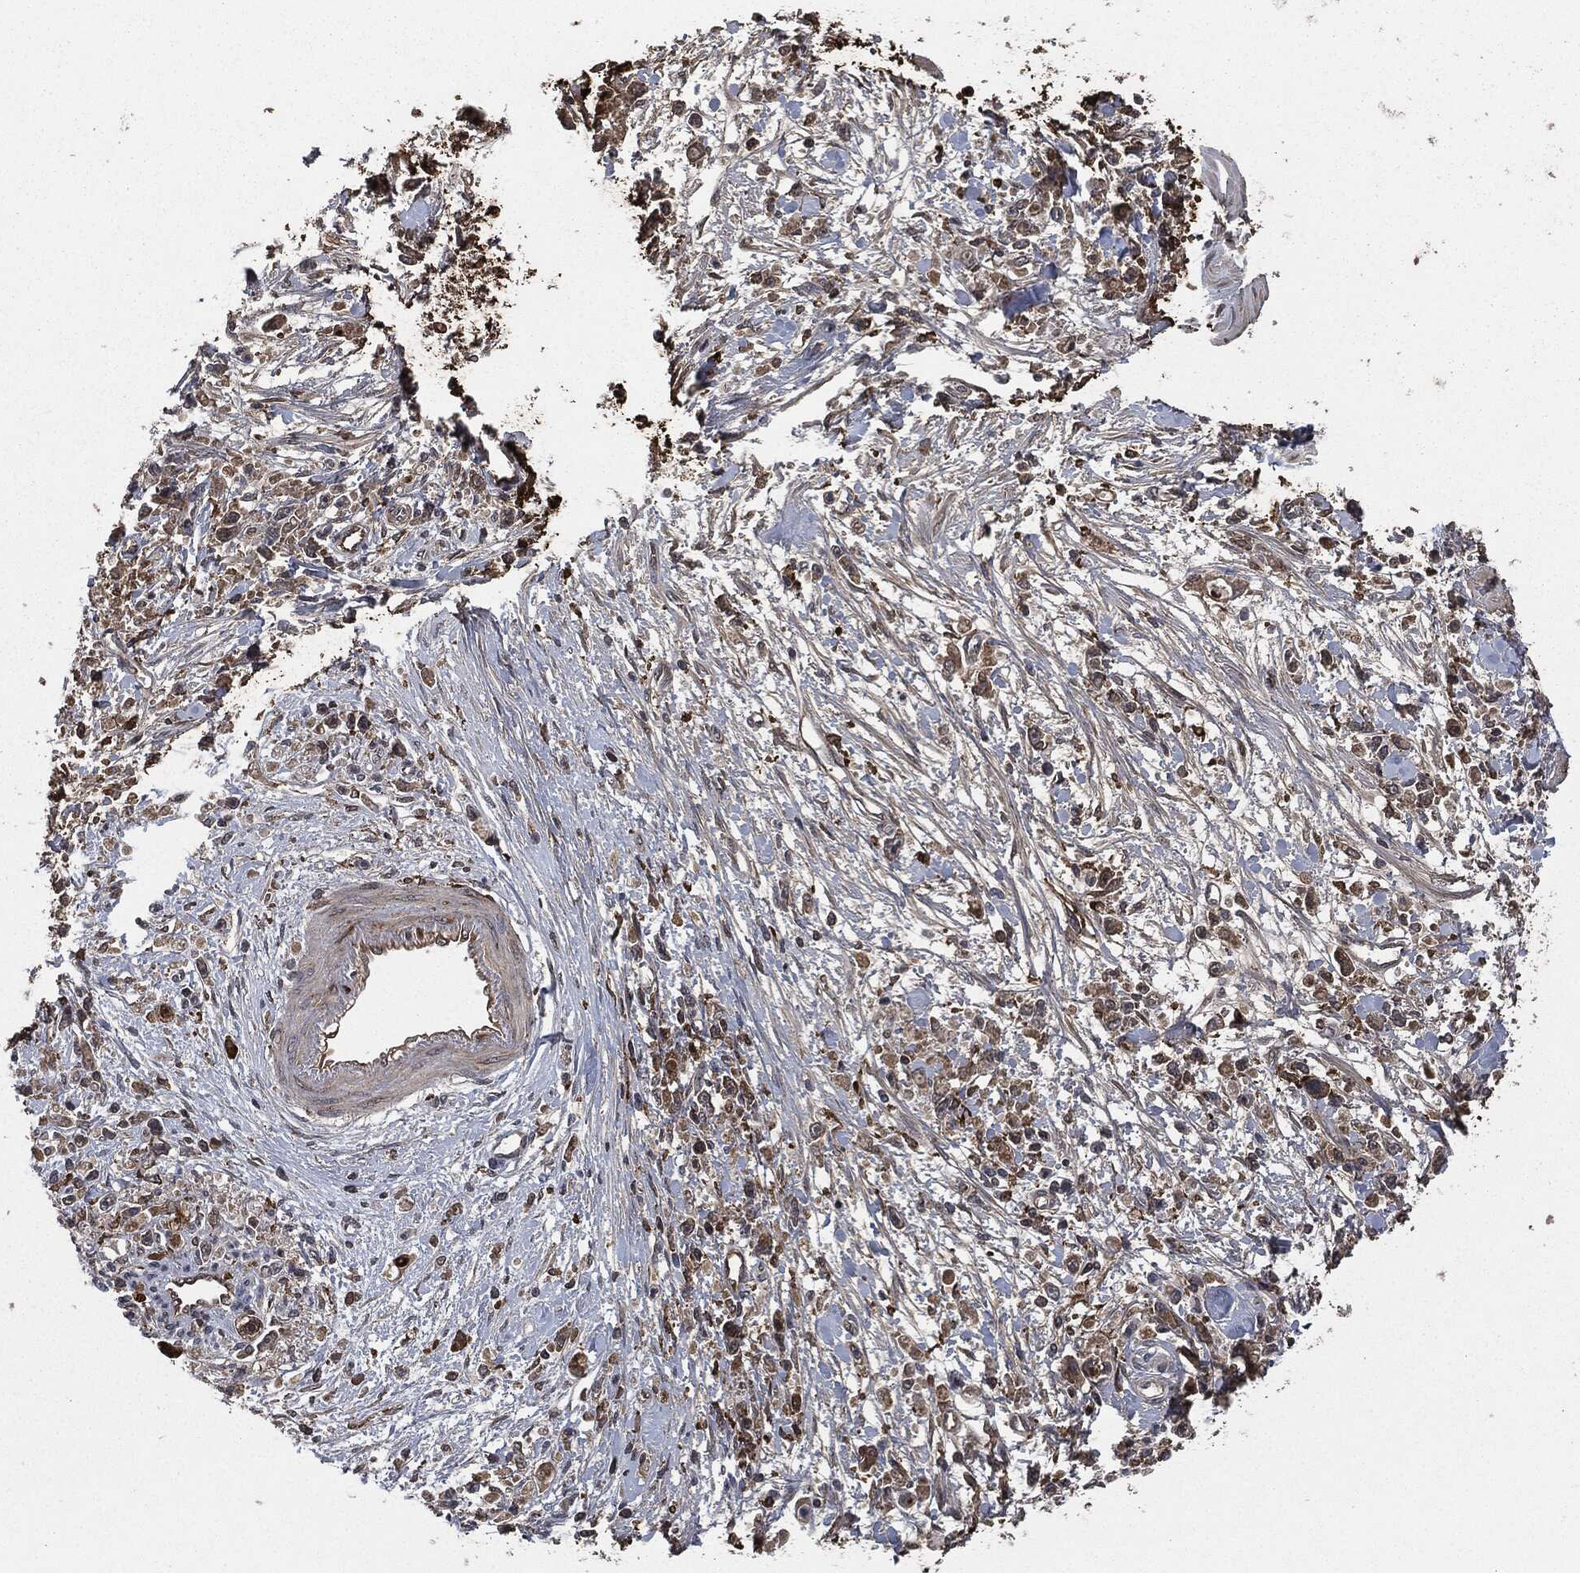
{"staining": {"intensity": "moderate", "quantity": ">75%", "location": "cytoplasmic/membranous"}, "tissue": "stomach cancer", "cell_type": "Tumor cells", "image_type": "cancer", "snomed": [{"axis": "morphology", "description": "Adenocarcinoma, NOS"}, {"axis": "topography", "description": "Stomach"}], "caption": "Adenocarcinoma (stomach) stained with IHC reveals moderate cytoplasmic/membranous expression in about >75% of tumor cells.", "gene": "CRABP2", "patient": {"sex": "female", "age": 59}}